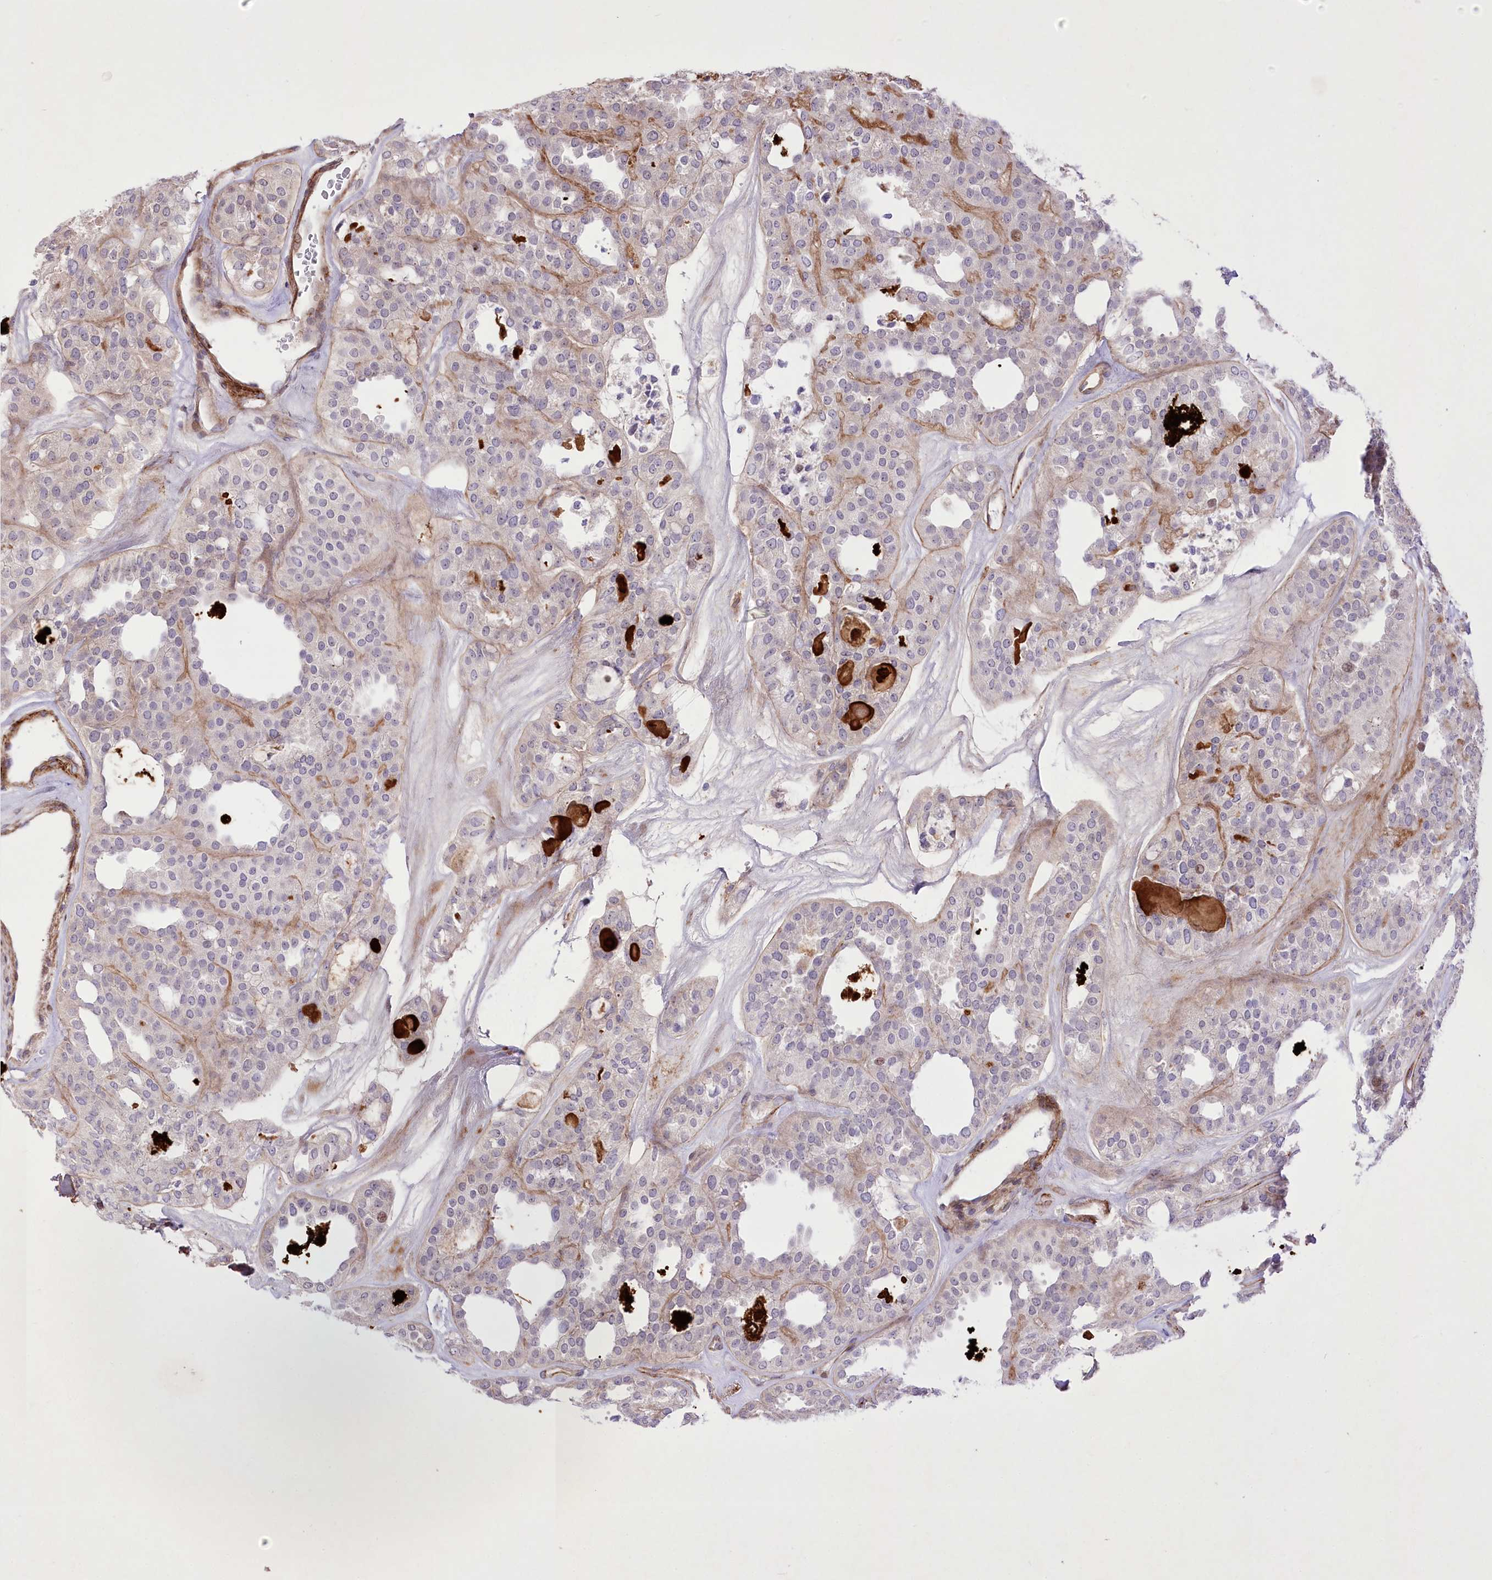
{"staining": {"intensity": "weak", "quantity": "<25%", "location": "cytoplasmic/membranous"}, "tissue": "thyroid cancer", "cell_type": "Tumor cells", "image_type": "cancer", "snomed": [{"axis": "morphology", "description": "Follicular adenoma carcinoma, NOS"}, {"axis": "topography", "description": "Thyroid gland"}], "caption": "Tumor cells show no significant protein expression in thyroid follicular adenoma carcinoma. The staining is performed using DAB (3,3'-diaminobenzidine) brown chromogen with nuclei counter-stained in using hematoxylin.", "gene": "RNF24", "patient": {"sex": "male", "age": 75}}